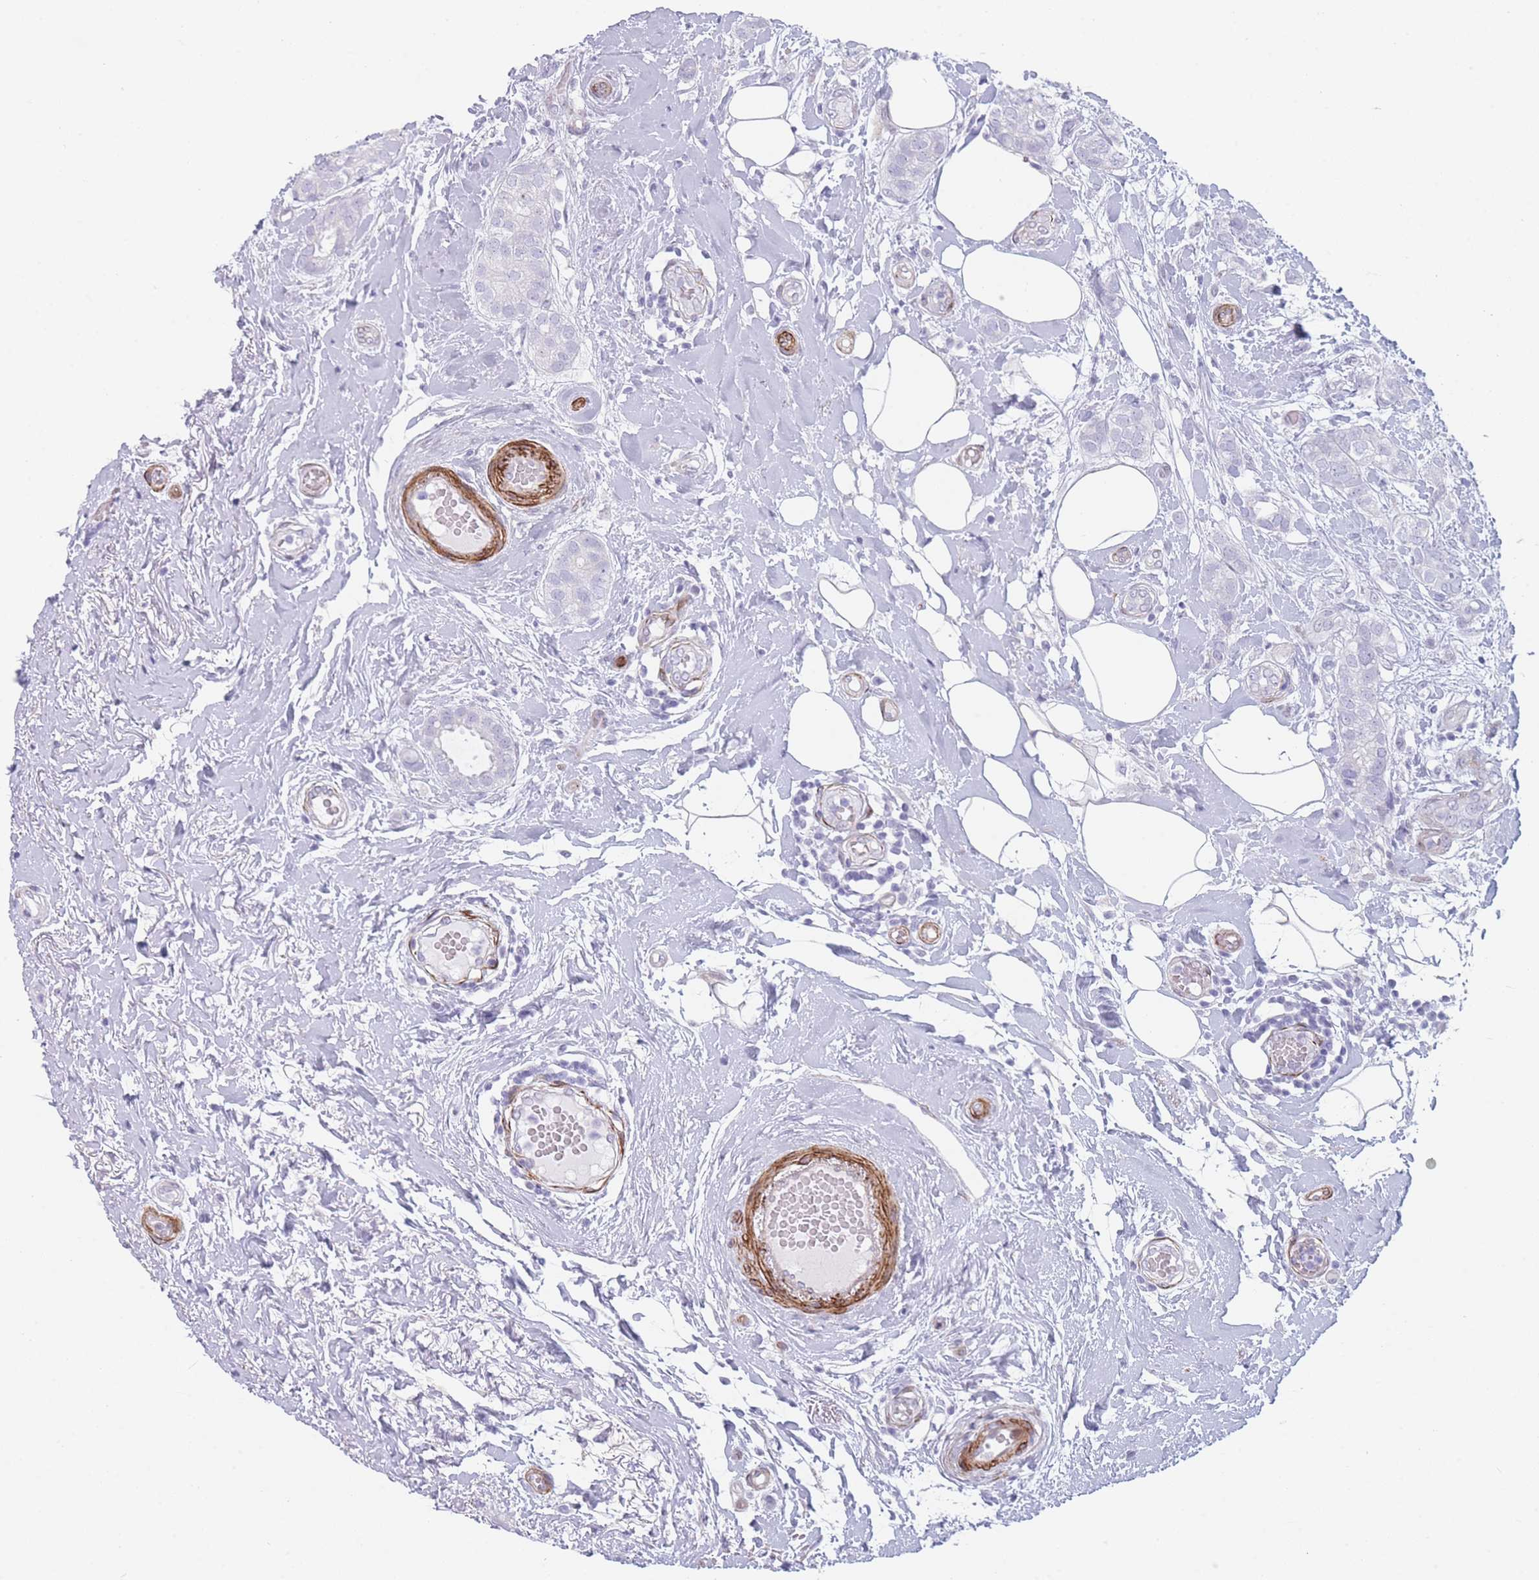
{"staining": {"intensity": "negative", "quantity": "none", "location": "none"}, "tissue": "breast cancer", "cell_type": "Tumor cells", "image_type": "cancer", "snomed": [{"axis": "morphology", "description": "Duct carcinoma"}, {"axis": "topography", "description": "Breast"}], "caption": "Human breast invasive ductal carcinoma stained for a protein using immunohistochemistry exhibits no positivity in tumor cells.", "gene": "IFNA6", "patient": {"sex": "female", "age": 73}}